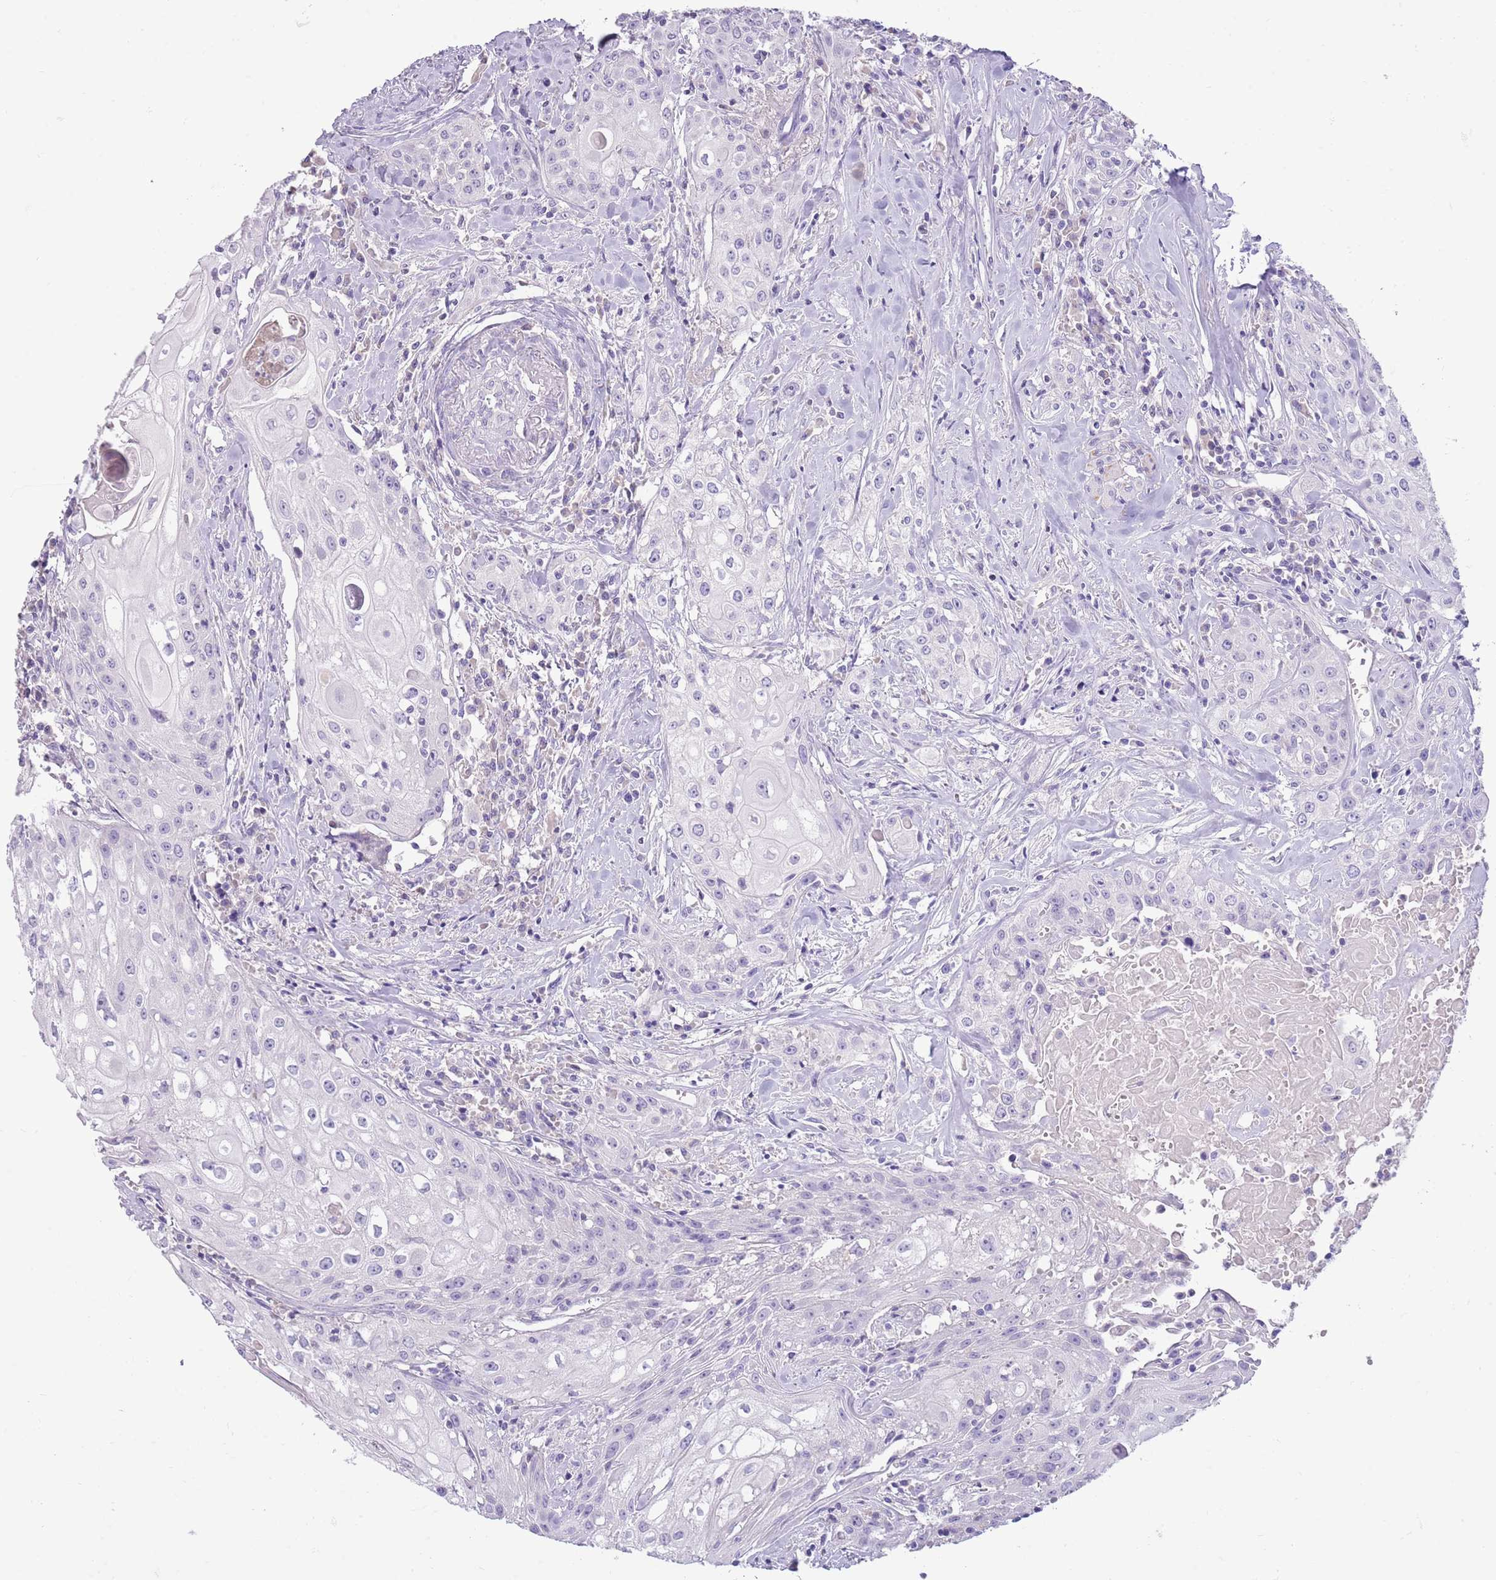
{"staining": {"intensity": "negative", "quantity": "none", "location": "none"}, "tissue": "head and neck cancer", "cell_type": "Tumor cells", "image_type": "cancer", "snomed": [{"axis": "morphology", "description": "Squamous cell carcinoma, NOS"}, {"axis": "topography", "description": "Oral tissue"}, {"axis": "topography", "description": "Head-Neck"}], "caption": "Immunohistochemistry micrograph of neoplastic tissue: head and neck squamous cell carcinoma stained with DAB shows no significant protein staining in tumor cells.", "gene": "TOX2", "patient": {"sex": "female", "age": 82}}